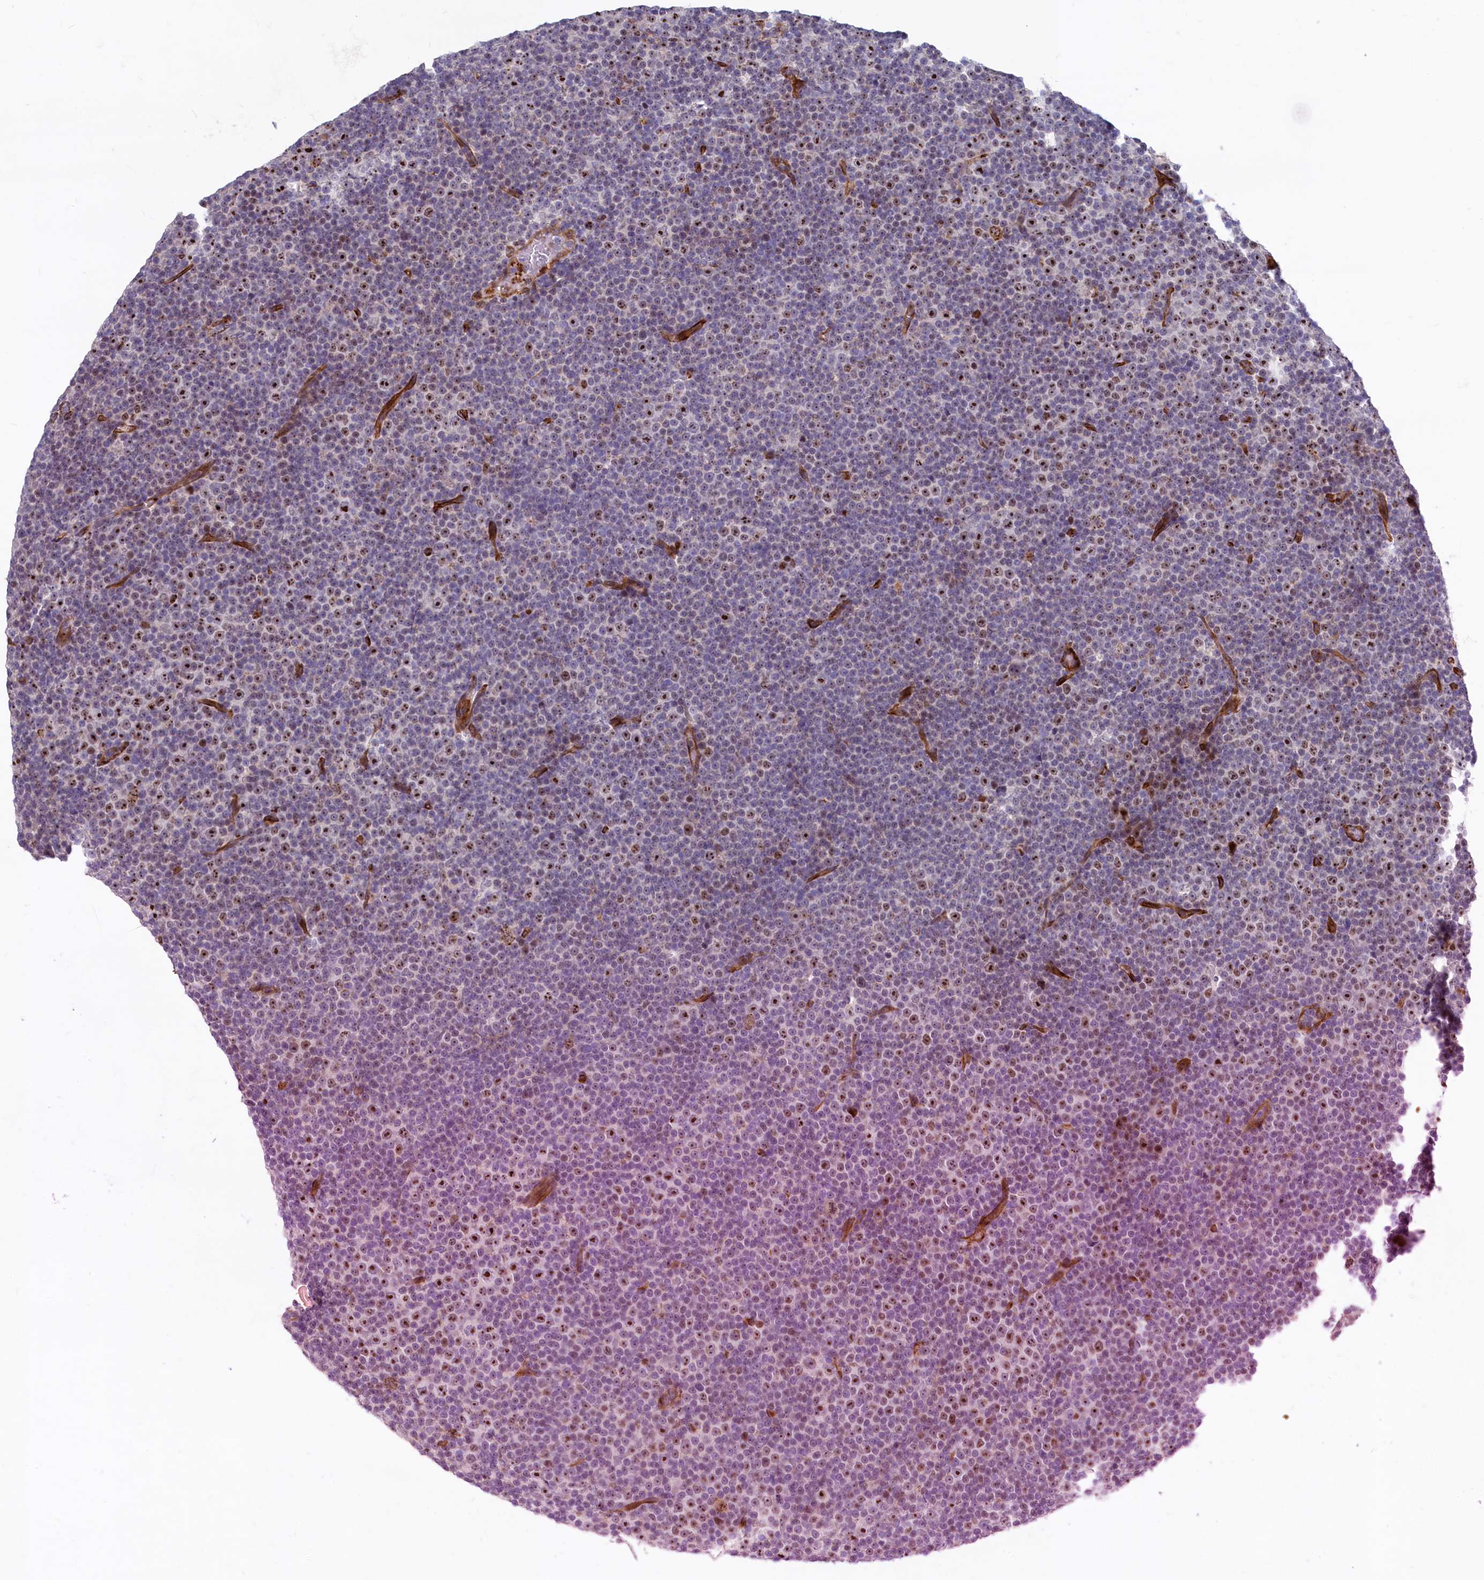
{"staining": {"intensity": "strong", "quantity": ">75%", "location": "nuclear"}, "tissue": "lymphoma", "cell_type": "Tumor cells", "image_type": "cancer", "snomed": [{"axis": "morphology", "description": "Malignant lymphoma, non-Hodgkin's type, Low grade"}, {"axis": "topography", "description": "Lymph node"}], "caption": "A brown stain highlights strong nuclear expression of a protein in human malignant lymphoma, non-Hodgkin's type (low-grade) tumor cells.", "gene": "ASXL3", "patient": {"sex": "female", "age": 67}}